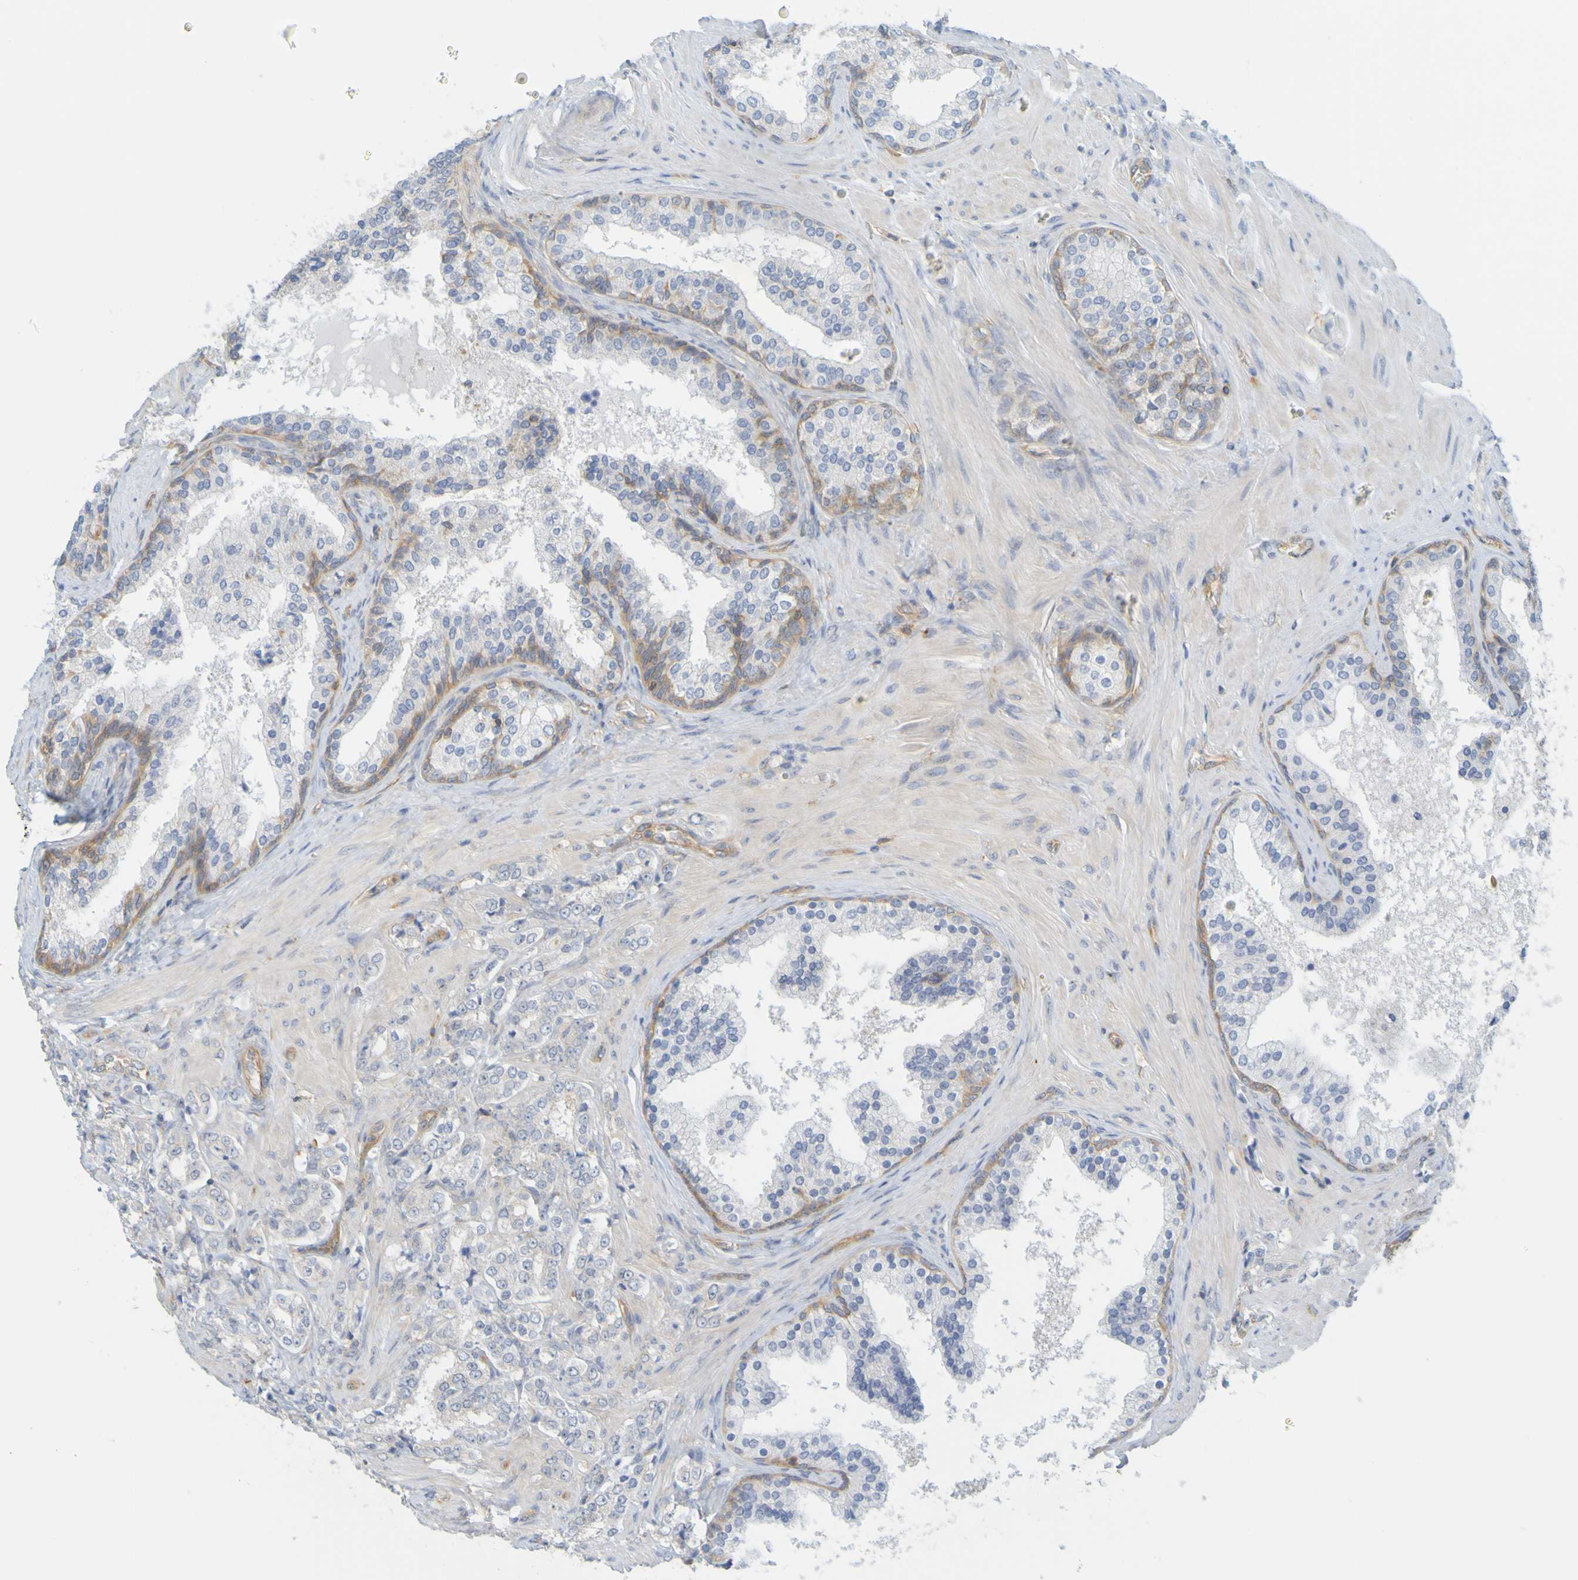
{"staining": {"intensity": "negative", "quantity": "none", "location": "none"}, "tissue": "prostate cancer", "cell_type": "Tumor cells", "image_type": "cancer", "snomed": [{"axis": "morphology", "description": "Adenocarcinoma, Low grade"}, {"axis": "topography", "description": "Prostate"}], "caption": "High power microscopy photomicrograph of an IHC image of prostate cancer, revealing no significant expression in tumor cells.", "gene": "APPL1", "patient": {"sex": "male", "age": 60}}